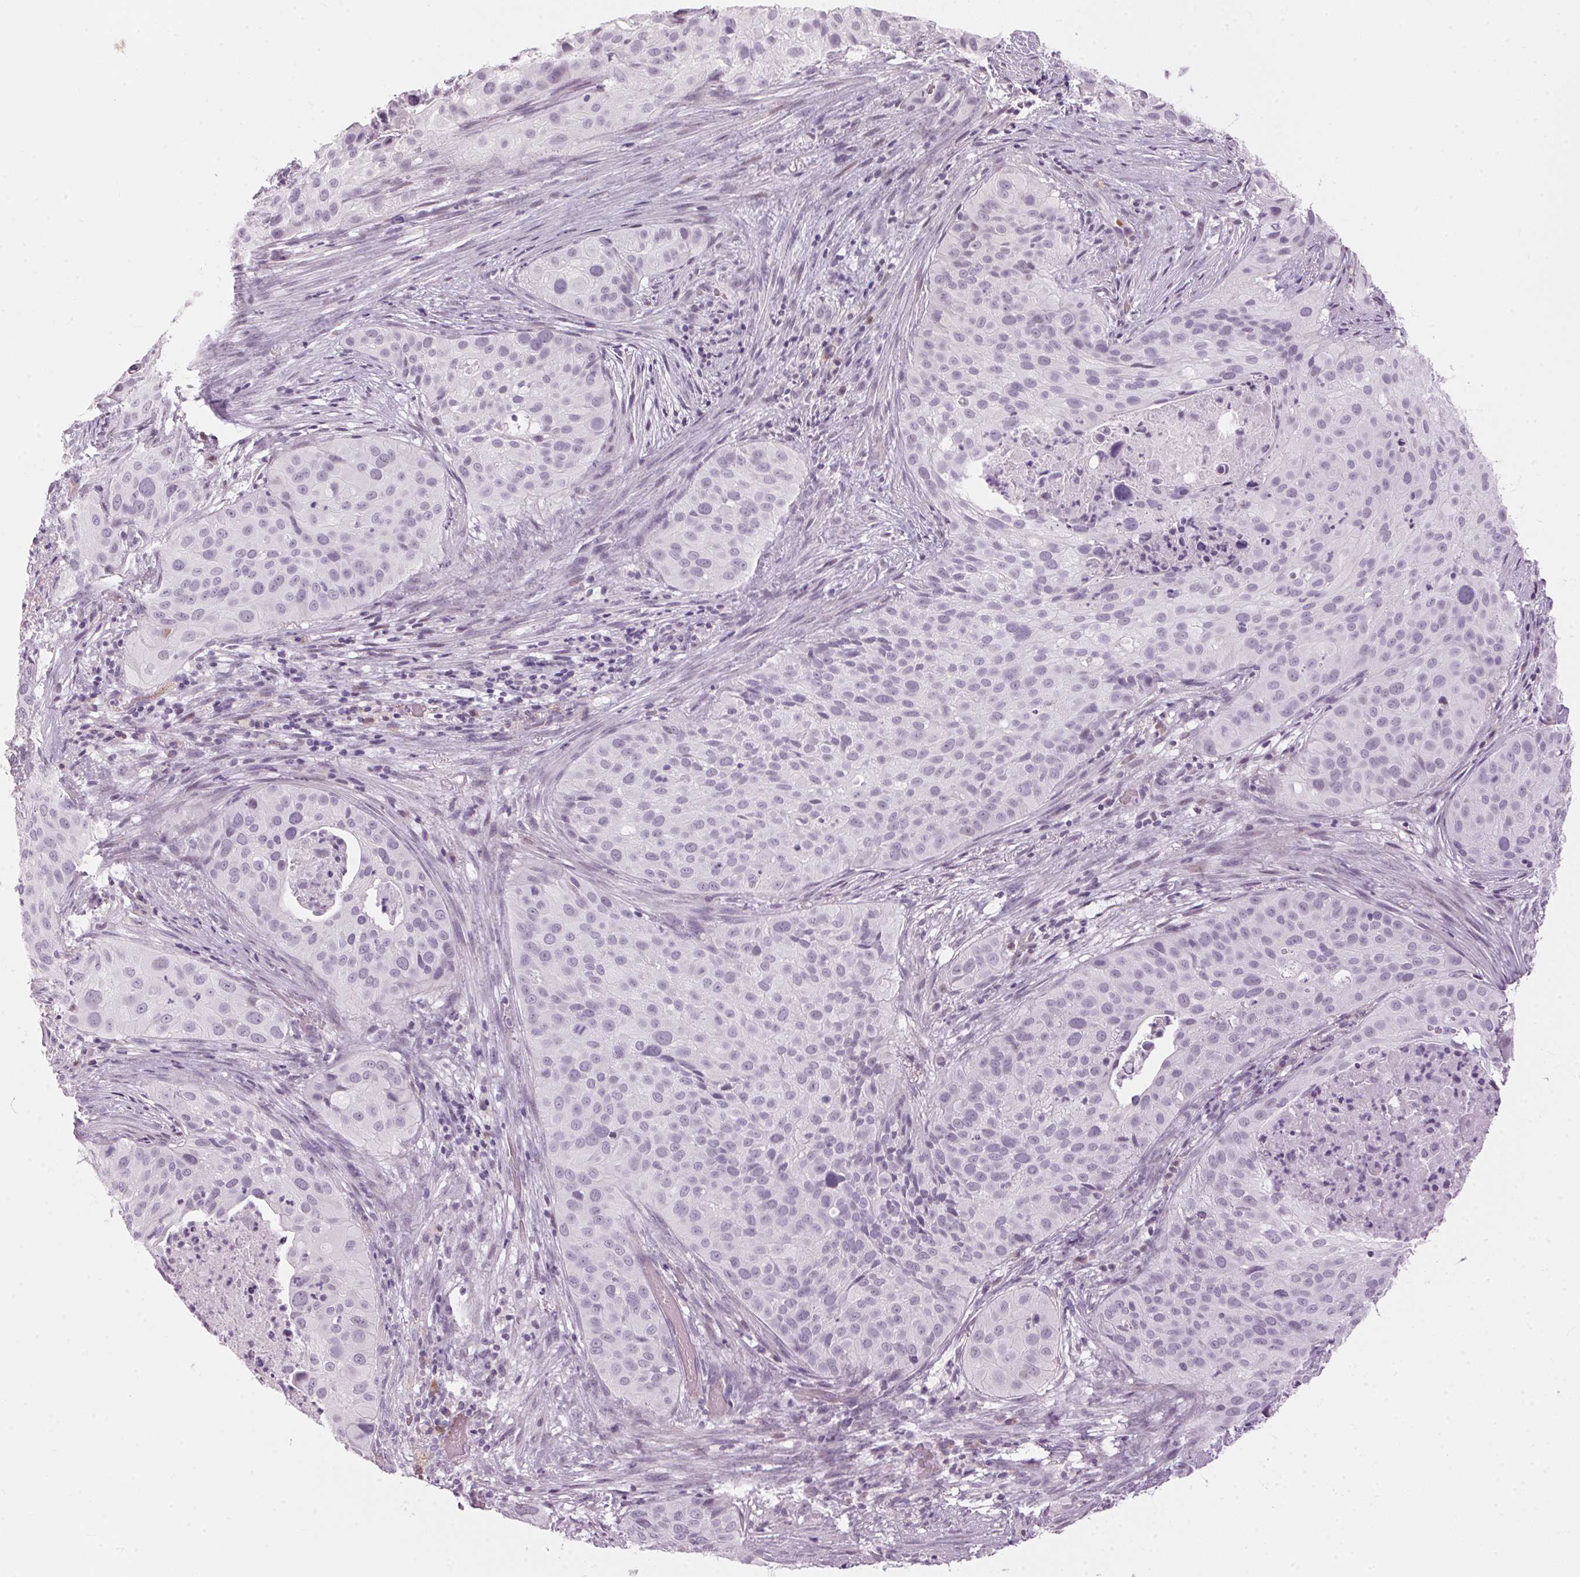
{"staining": {"intensity": "negative", "quantity": "none", "location": "none"}, "tissue": "cervical cancer", "cell_type": "Tumor cells", "image_type": "cancer", "snomed": [{"axis": "morphology", "description": "Squamous cell carcinoma, NOS"}, {"axis": "topography", "description": "Cervix"}], "caption": "The photomicrograph displays no significant staining in tumor cells of cervical squamous cell carcinoma. (Immunohistochemistry, brightfield microscopy, high magnification).", "gene": "CADPS", "patient": {"sex": "female", "age": 38}}